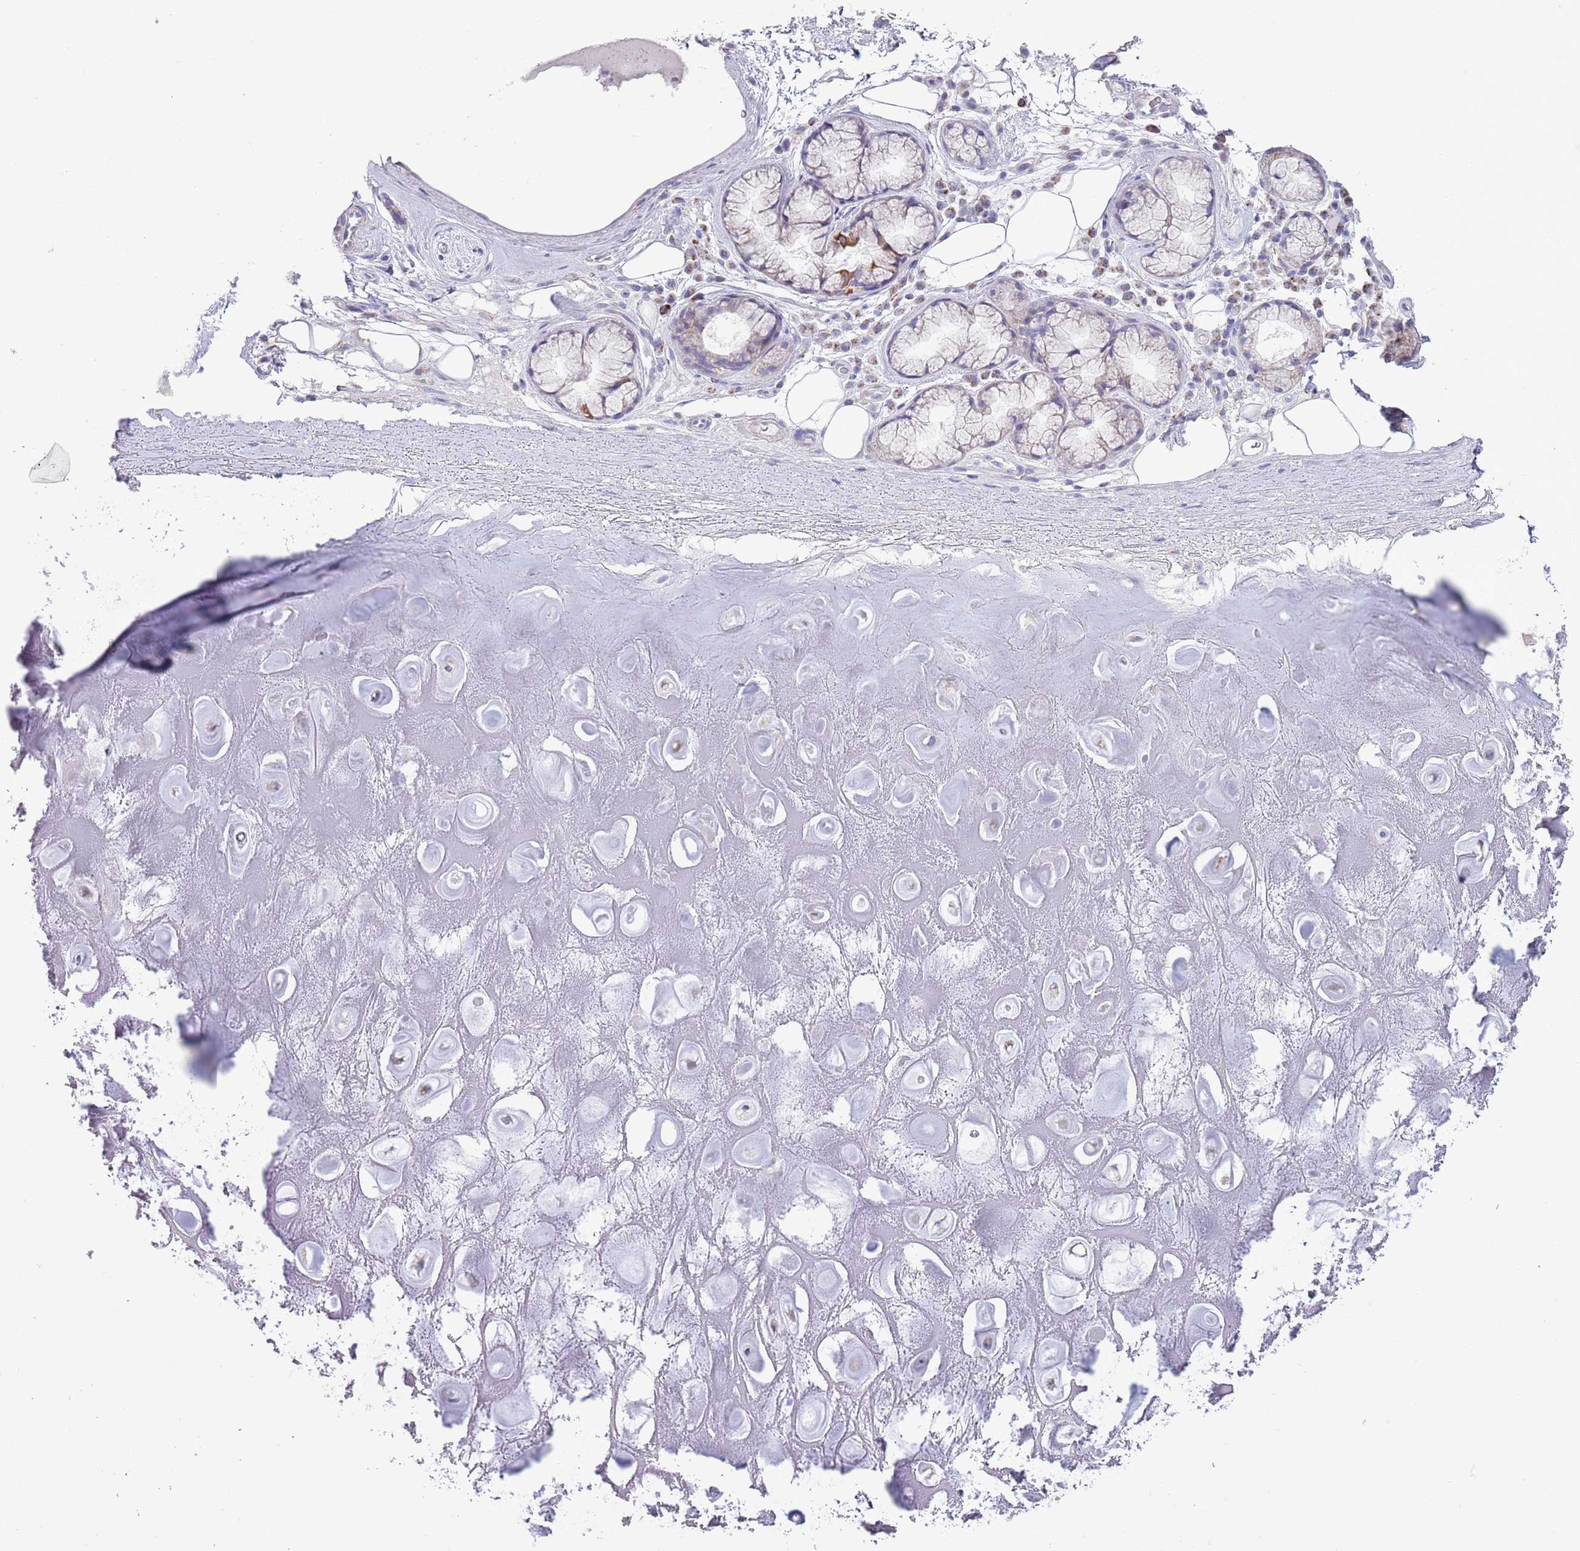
{"staining": {"intensity": "negative", "quantity": "none", "location": "none"}, "tissue": "adipose tissue", "cell_type": "Adipocytes", "image_type": "normal", "snomed": [{"axis": "morphology", "description": "Normal tissue, NOS"}, {"axis": "topography", "description": "Cartilage tissue"}], "caption": "IHC histopathology image of normal adipose tissue stained for a protein (brown), which displays no staining in adipocytes. Nuclei are stained in blue.", "gene": "ATP6V1B1", "patient": {"sex": "male", "age": 81}}